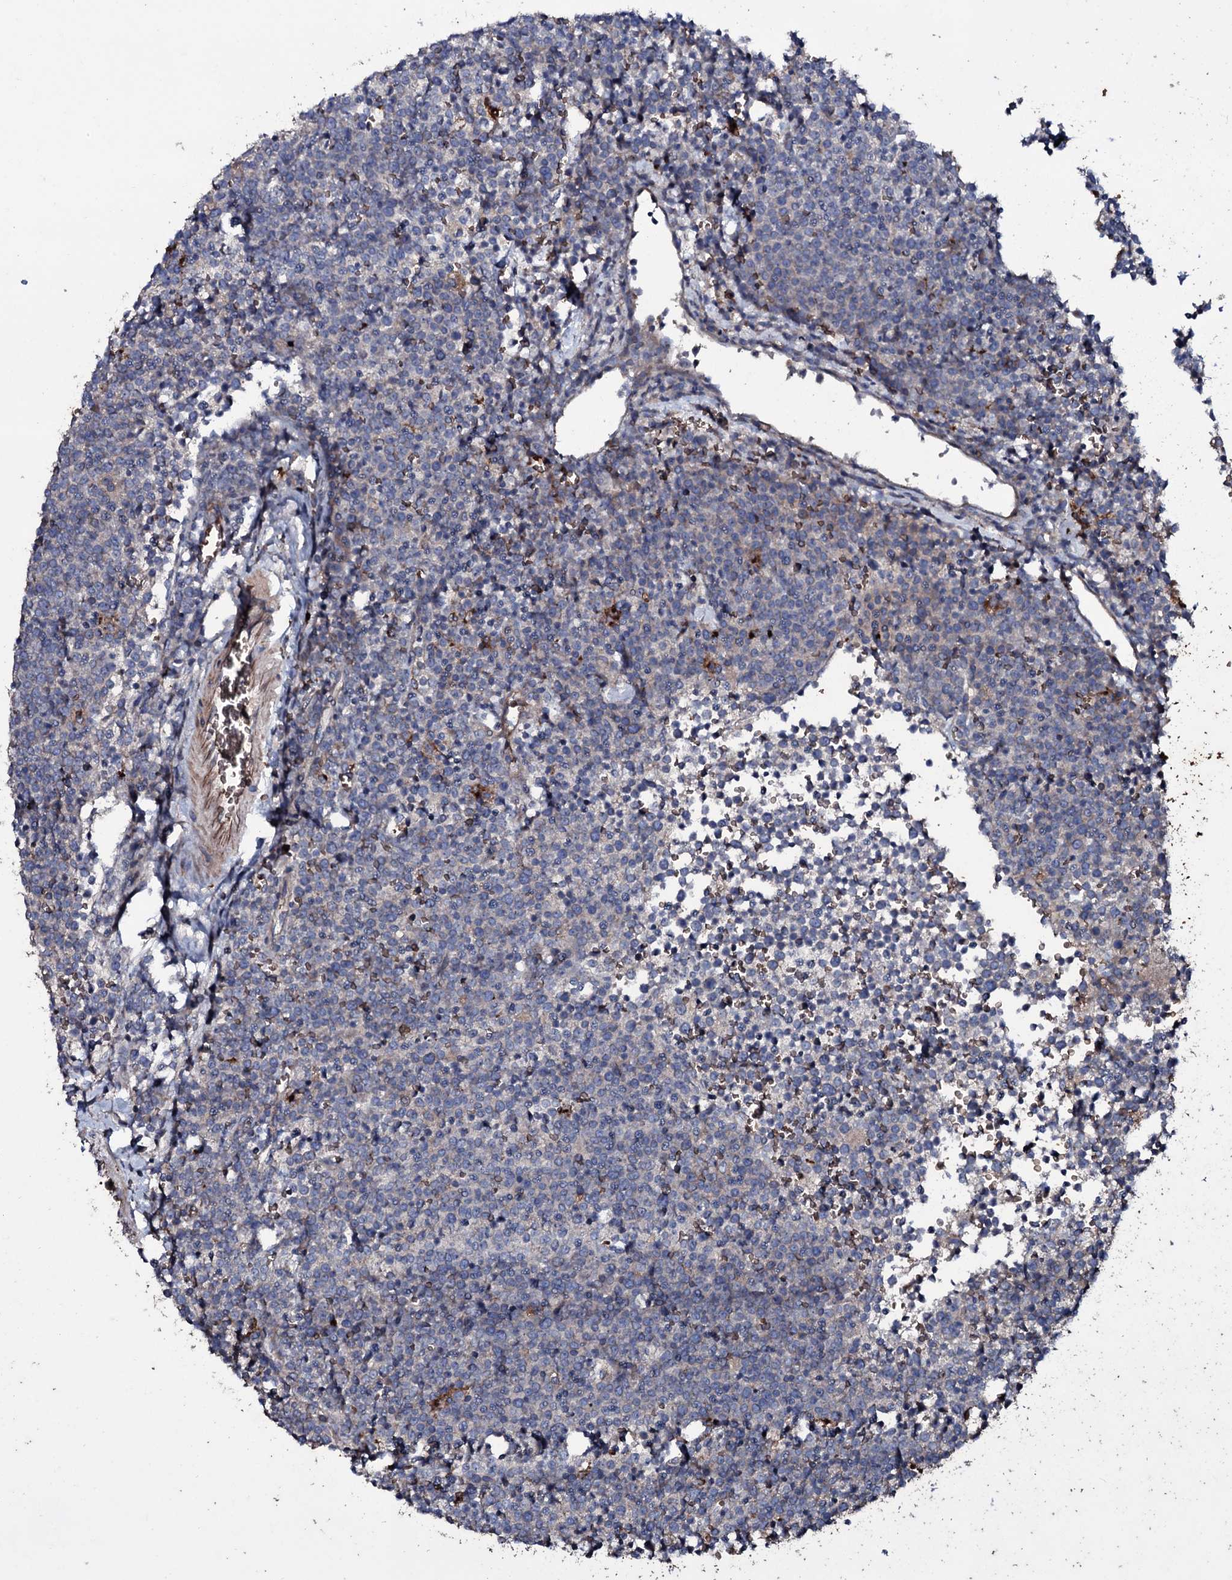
{"staining": {"intensity": "negative", "quantity": "none", "location": "none"}, "tissue": "lymphoma", "cell_type": "Tumor cells", "image_type": "cancer", "snomed": [{"axis": "morphology", "description": "Malignant lymphoma, non-Hodgkin's type, High grade"}, {"axis": "topography", "description": "Lymph node"}], "caption": "DAB immunohistochemical staining of lymphoma shows no significant expression in tumor cells.", "gene": "ZSWIM8", "patient": {"sex": "male", "age": 61}}